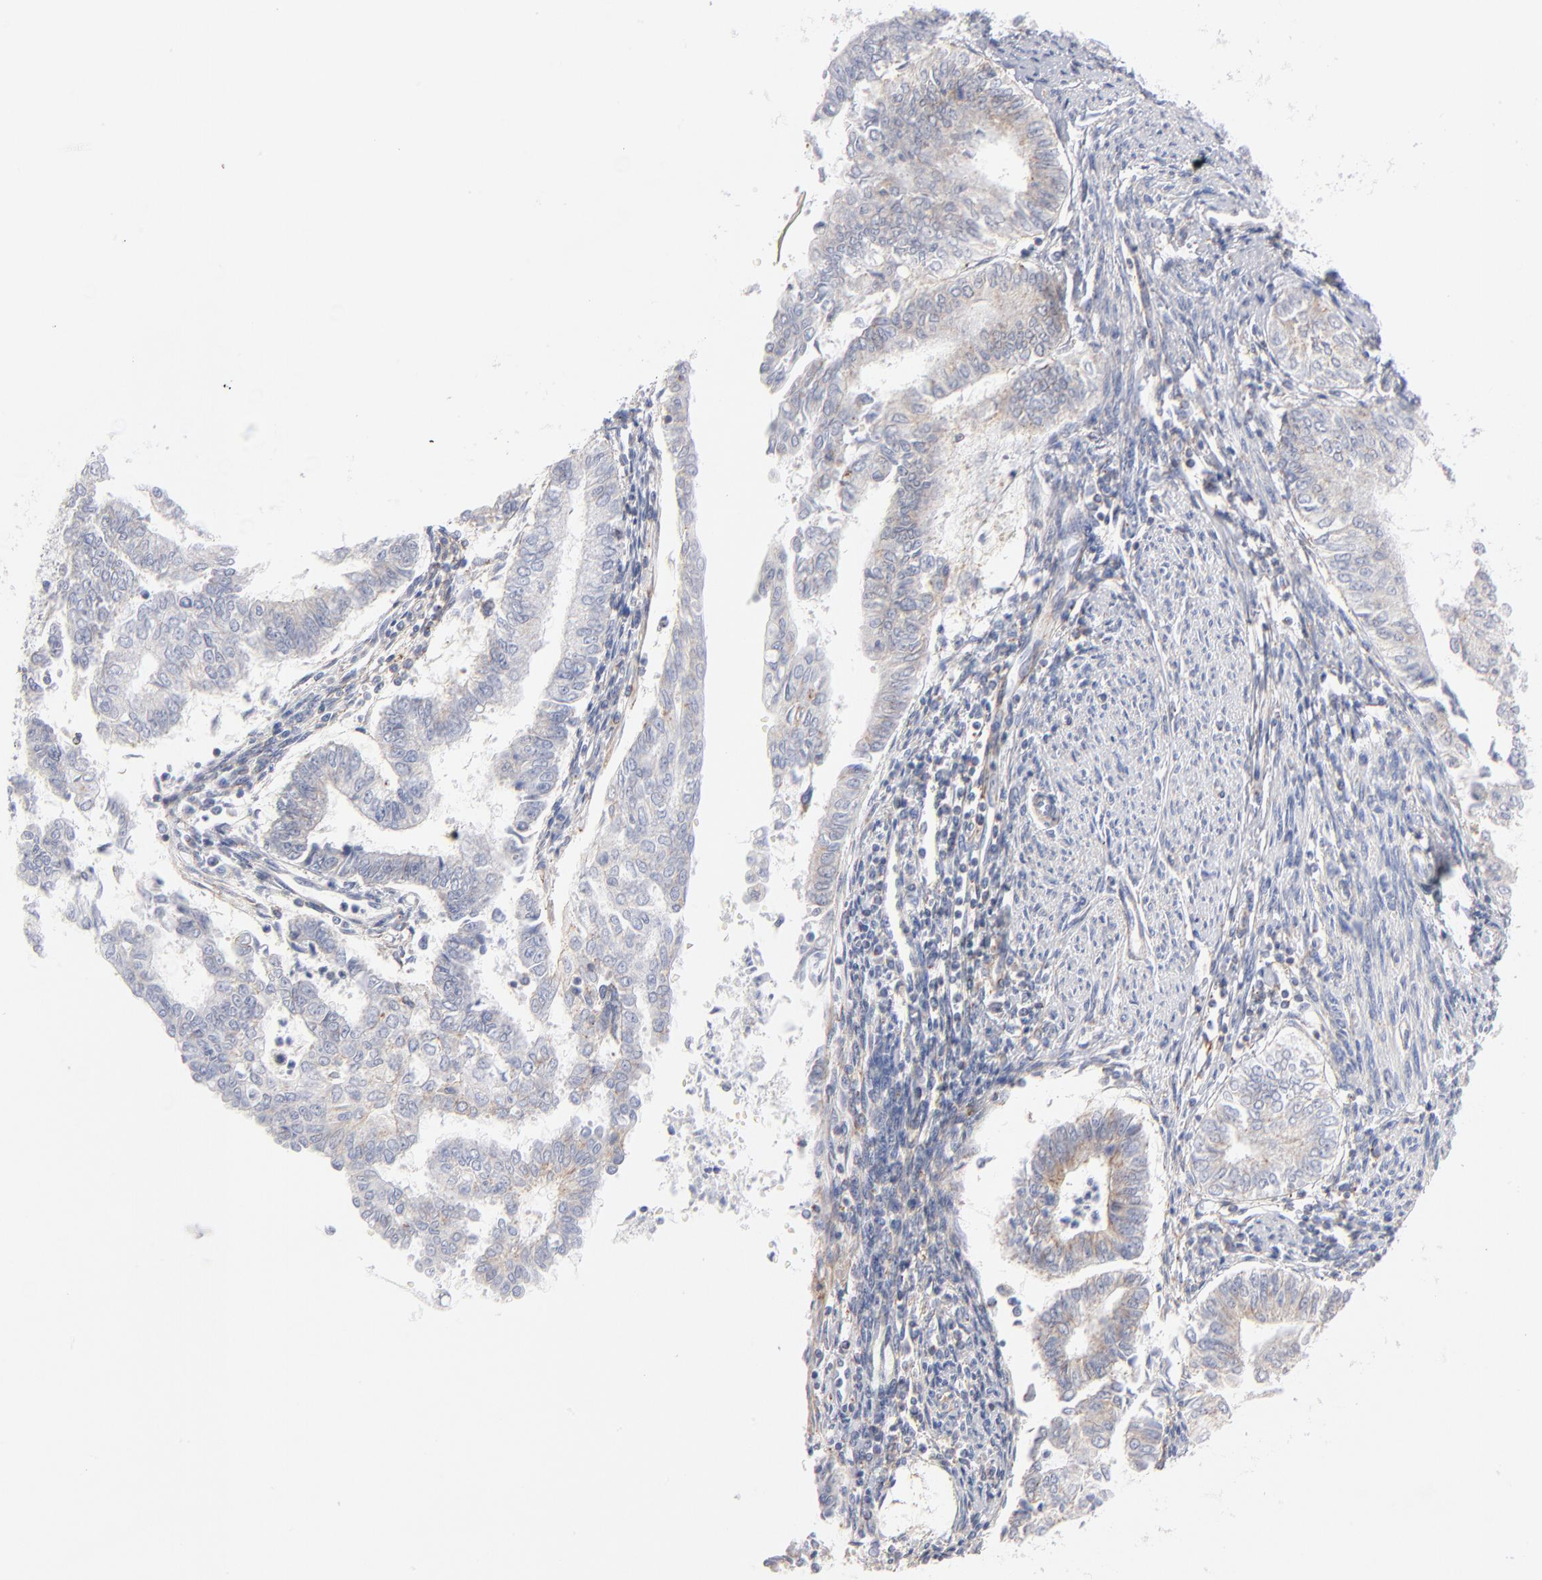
{"staining": {"intensity": "weak", "quantity": "<25%", "location": "cytoplasmic/membranous"}, "tissue": "endometrial cancer", "cell_type": "Tumor cells", "image_type": "cancer", "snomed": [{"axis": "morphology", "description": "Adenocarcinoma, NOS"}, {"axis": "topography", "description": "Endometrium"}], "caption": "Image shows no protein positivity in tumor cells of adenocarcinoma (endometrial) tissue.", "gene": "SEPTIN6", "patient": {"sex": "female", "age": 66}}